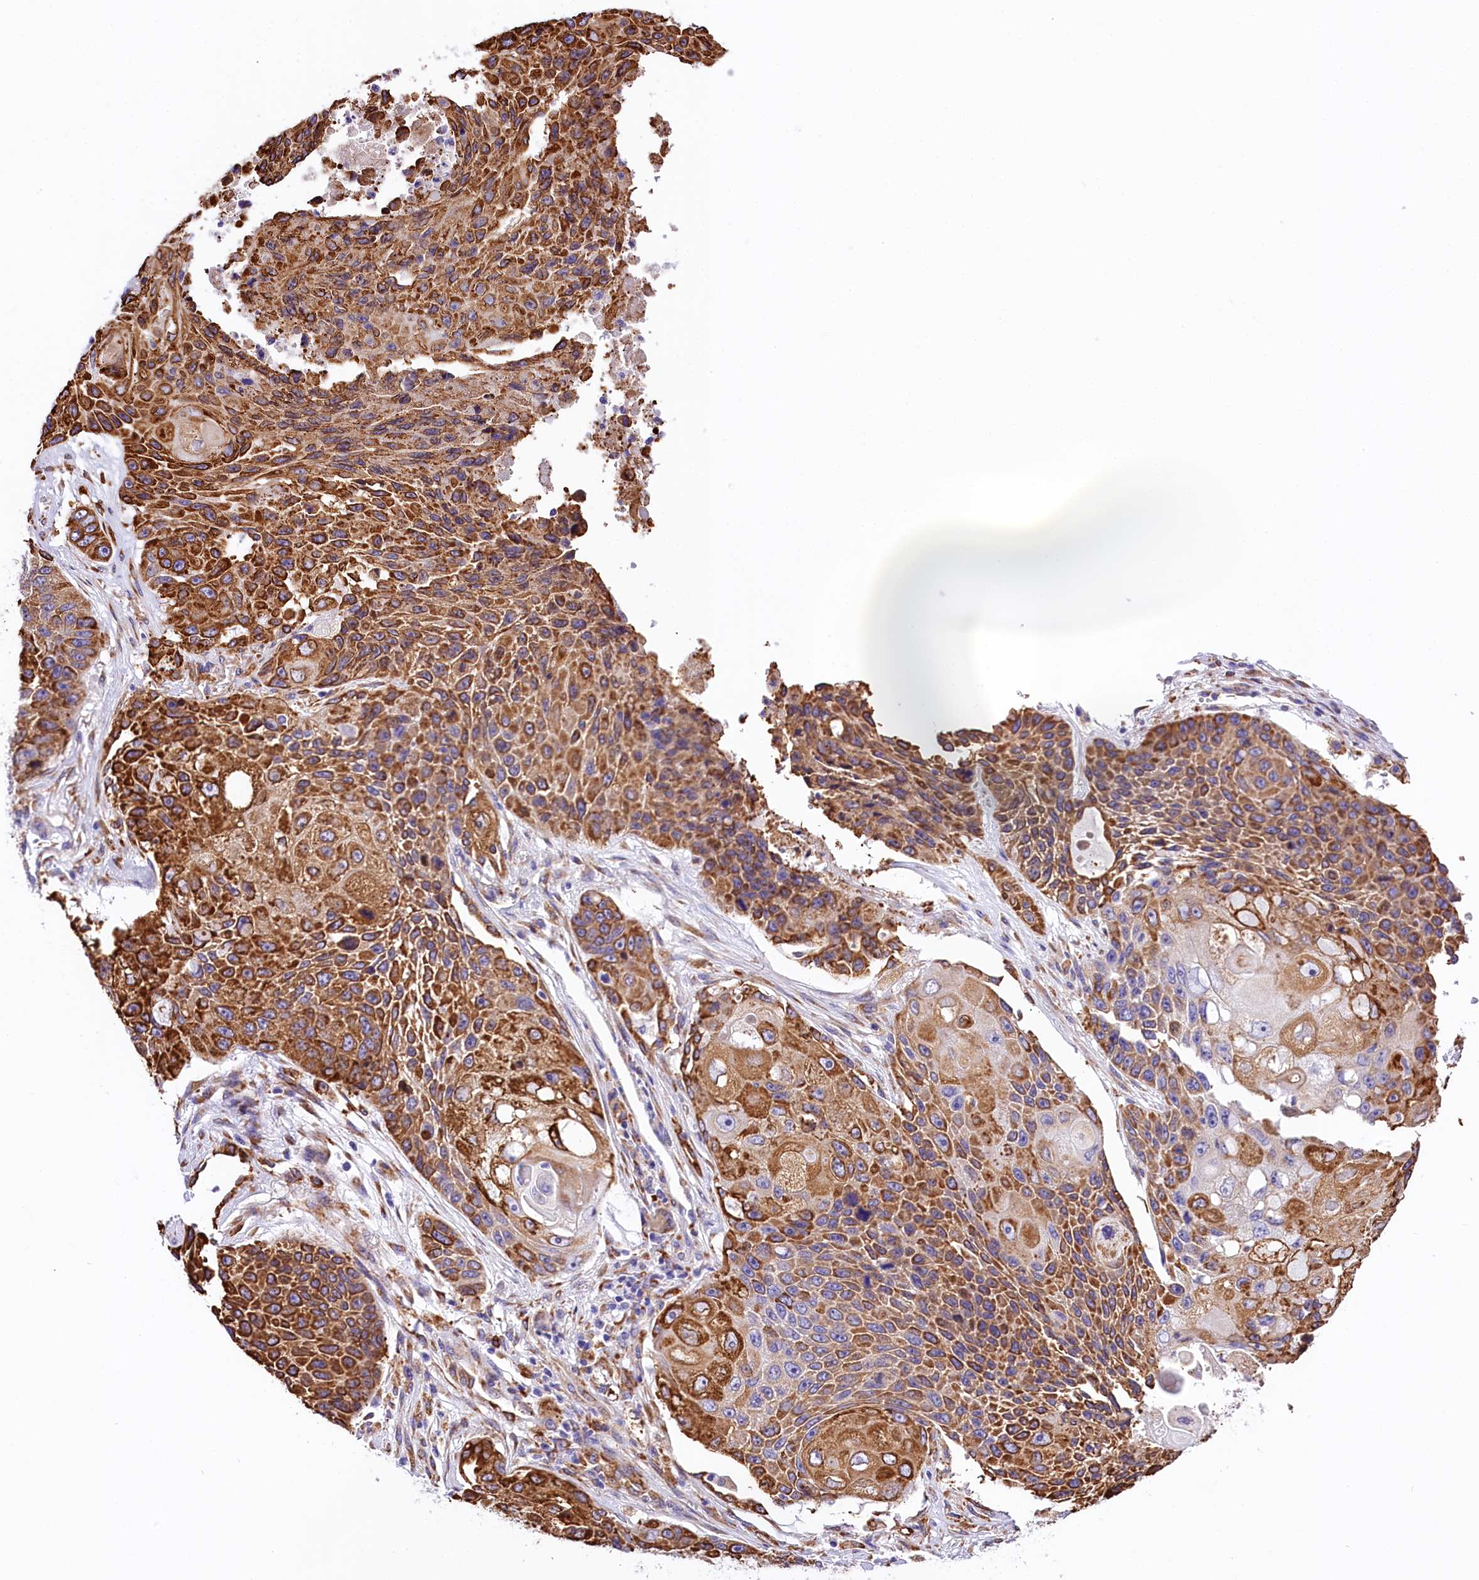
{"staining": {"intensity": "strong", "quantity": ">75%", "location": "cytoplasmic/membranous"}, "tissue": "lung cancer", "cell_type": "Tumor cells", "image_type": "cancer", "snomed": [{"axis": "morphology", "description": "Squamous cell carcinoma, NOS"}, {"axis": "topography", "description": "Lung"}], "caption": "Strong cytoplasmic/membranous protein positivity is present in about >75% of tumor cells in squamous cell carcinoma (lung).", "gene": "ITGA1", "patient": {"sex": "male", "age": 61}}